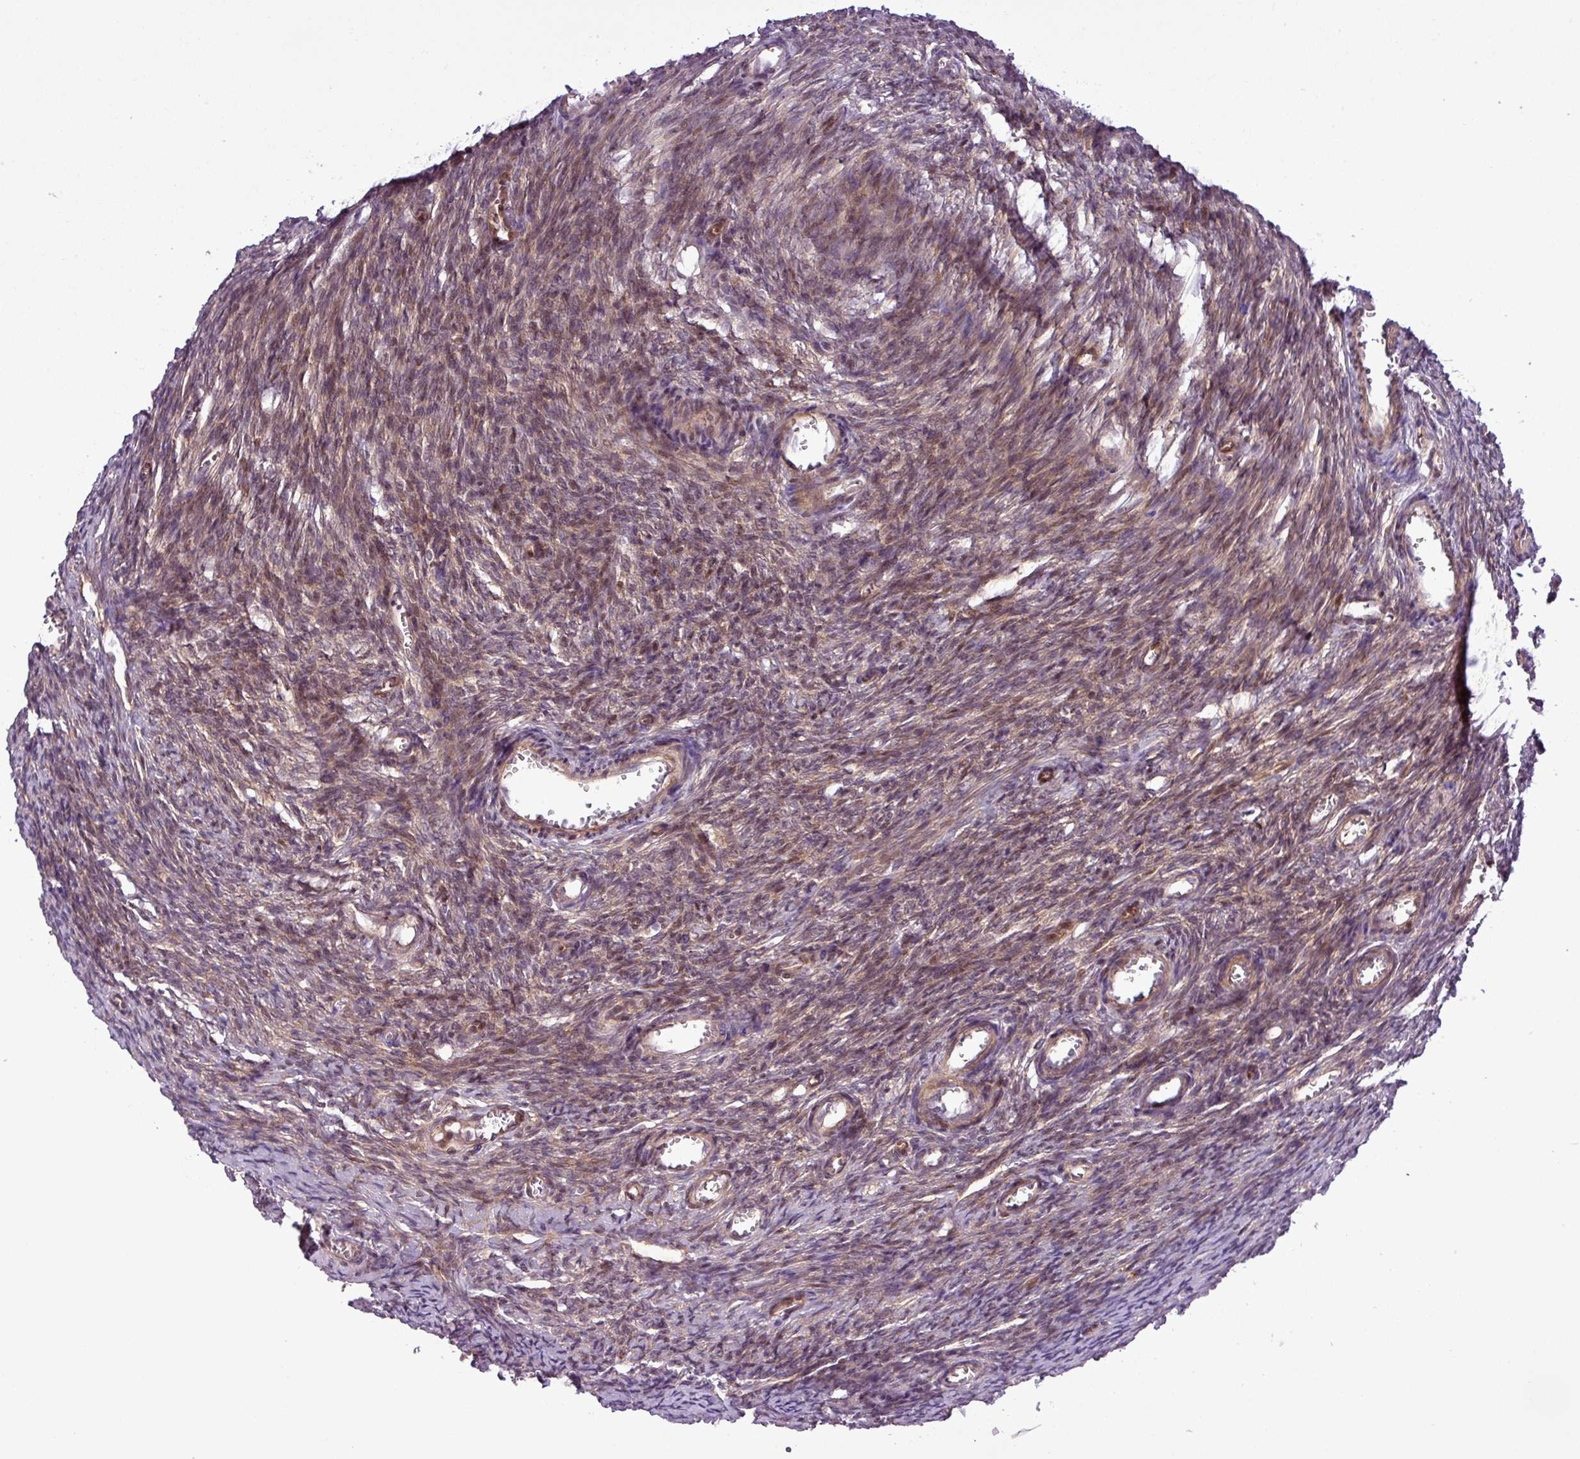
{"staining": {"intensity": "moderate", "quantity": "25%-75%", "location": "cytoplasmic/membranous,nuclear"}, "tissue": "ovary", "cell_type": "Ovarian stroma cells", "image_type": "normal", "snomed": [{"axis": "morphology", "description": "Normal tissue, NOS"}, {"axis": "topography", "description": "Ovary"}], "caption": "Protein staining of unremarkable ovary exhibits moderate cytoplasmic/membranous,nuclear positivity in about 25%-75% of ovarian stroma cells. The staining was performed using DAB to visualize the protein expression in brown, while the nuclei were stained in blue with hematoxylin (Magnification: 20x).", "gene": "CARHSP1", "patient": {"sex": "female", "age": 44}}